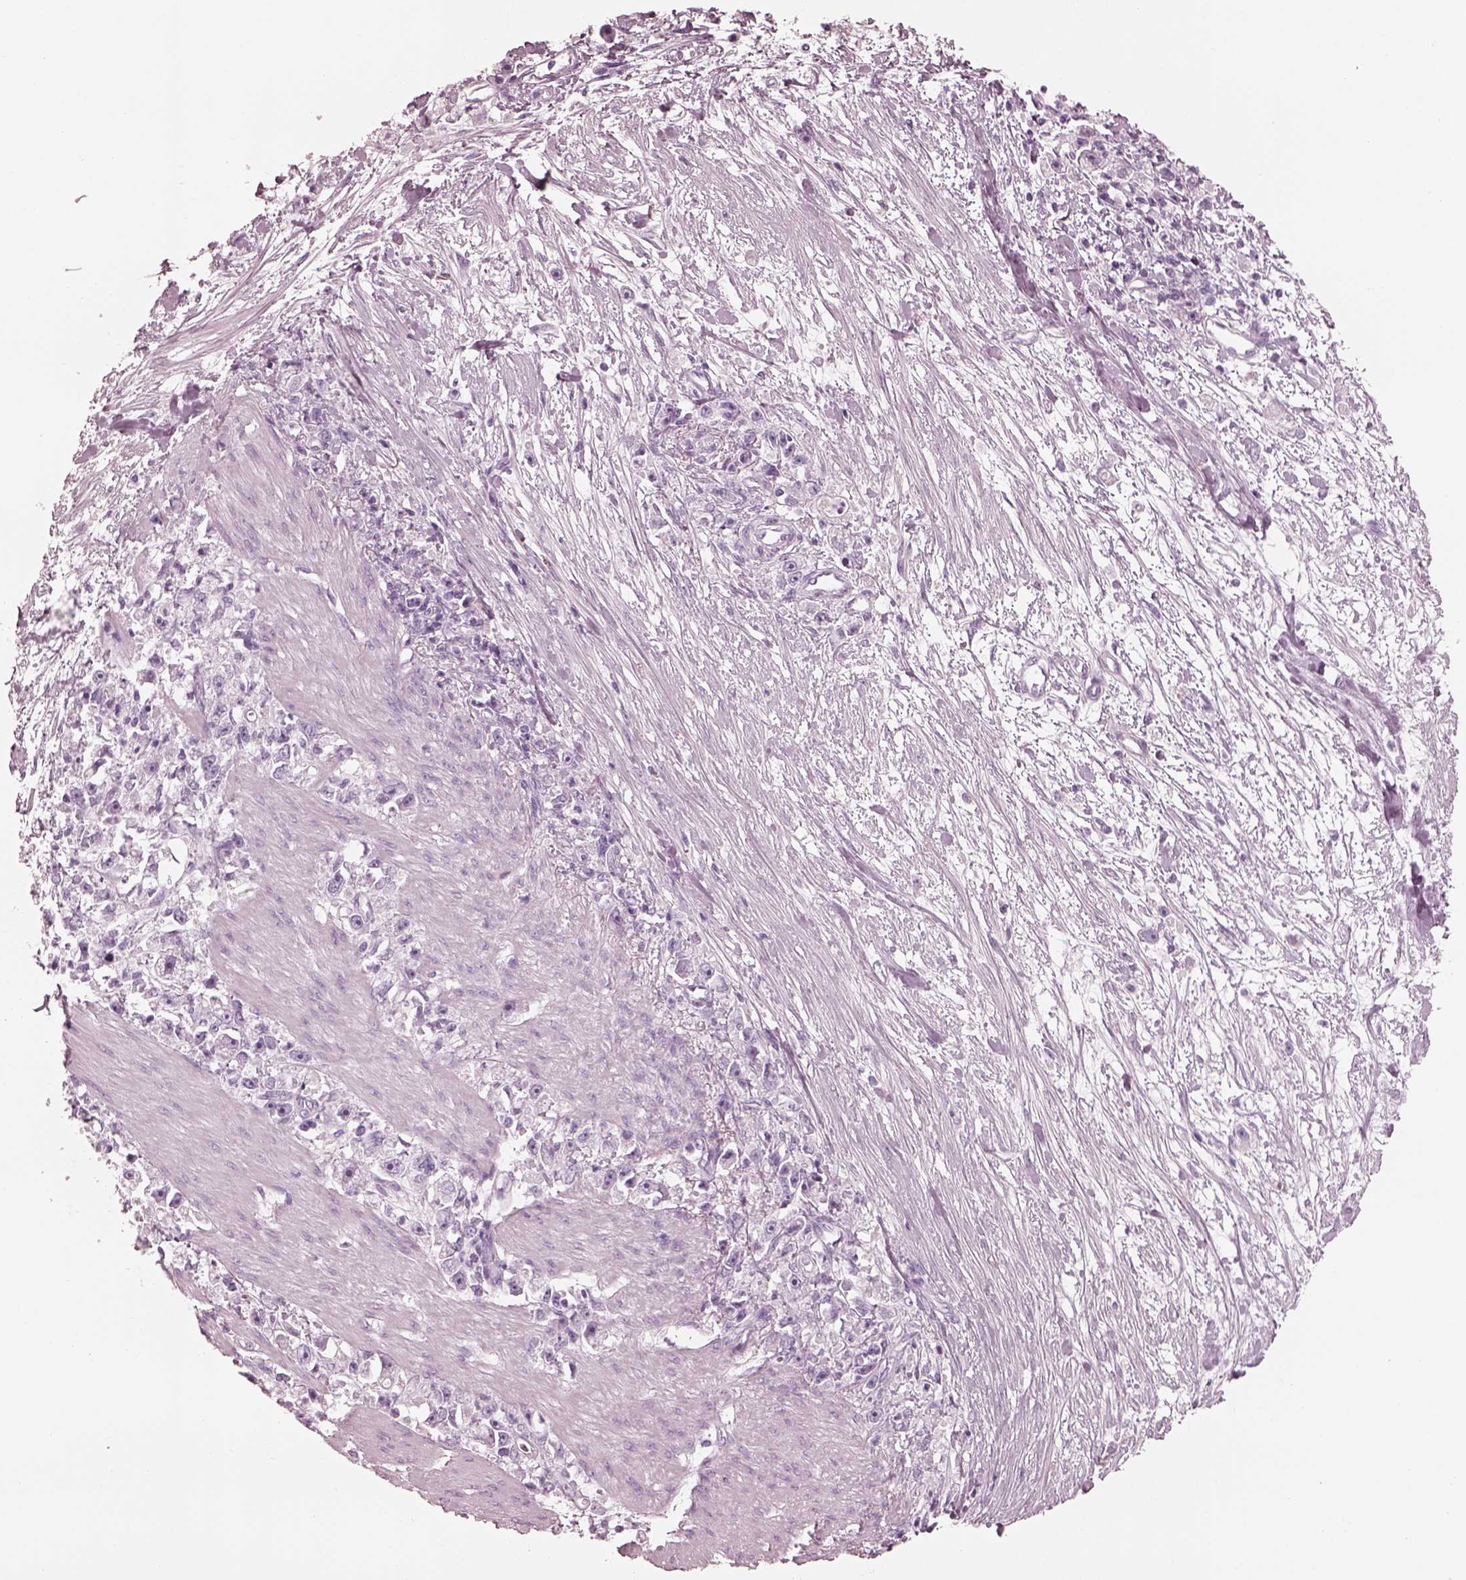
{"staining": {"intensity": "negative", "quantity": "none", "location": "none"}, "tissue": "stomach cancer", "cell_type": "Tumor cells", "image_type": "cancer", "snomed": [{"axis": "morphology", "description": "Adenocarcinoma, NOS"}, {"axis": "topography", "description": "Stomach"}], "caption": "Human stomach cancer stained for a protein using IHC displays no staining in tumor cells.", "gene": "FABP9", "patient": {"sex": "female", "age": 59}}